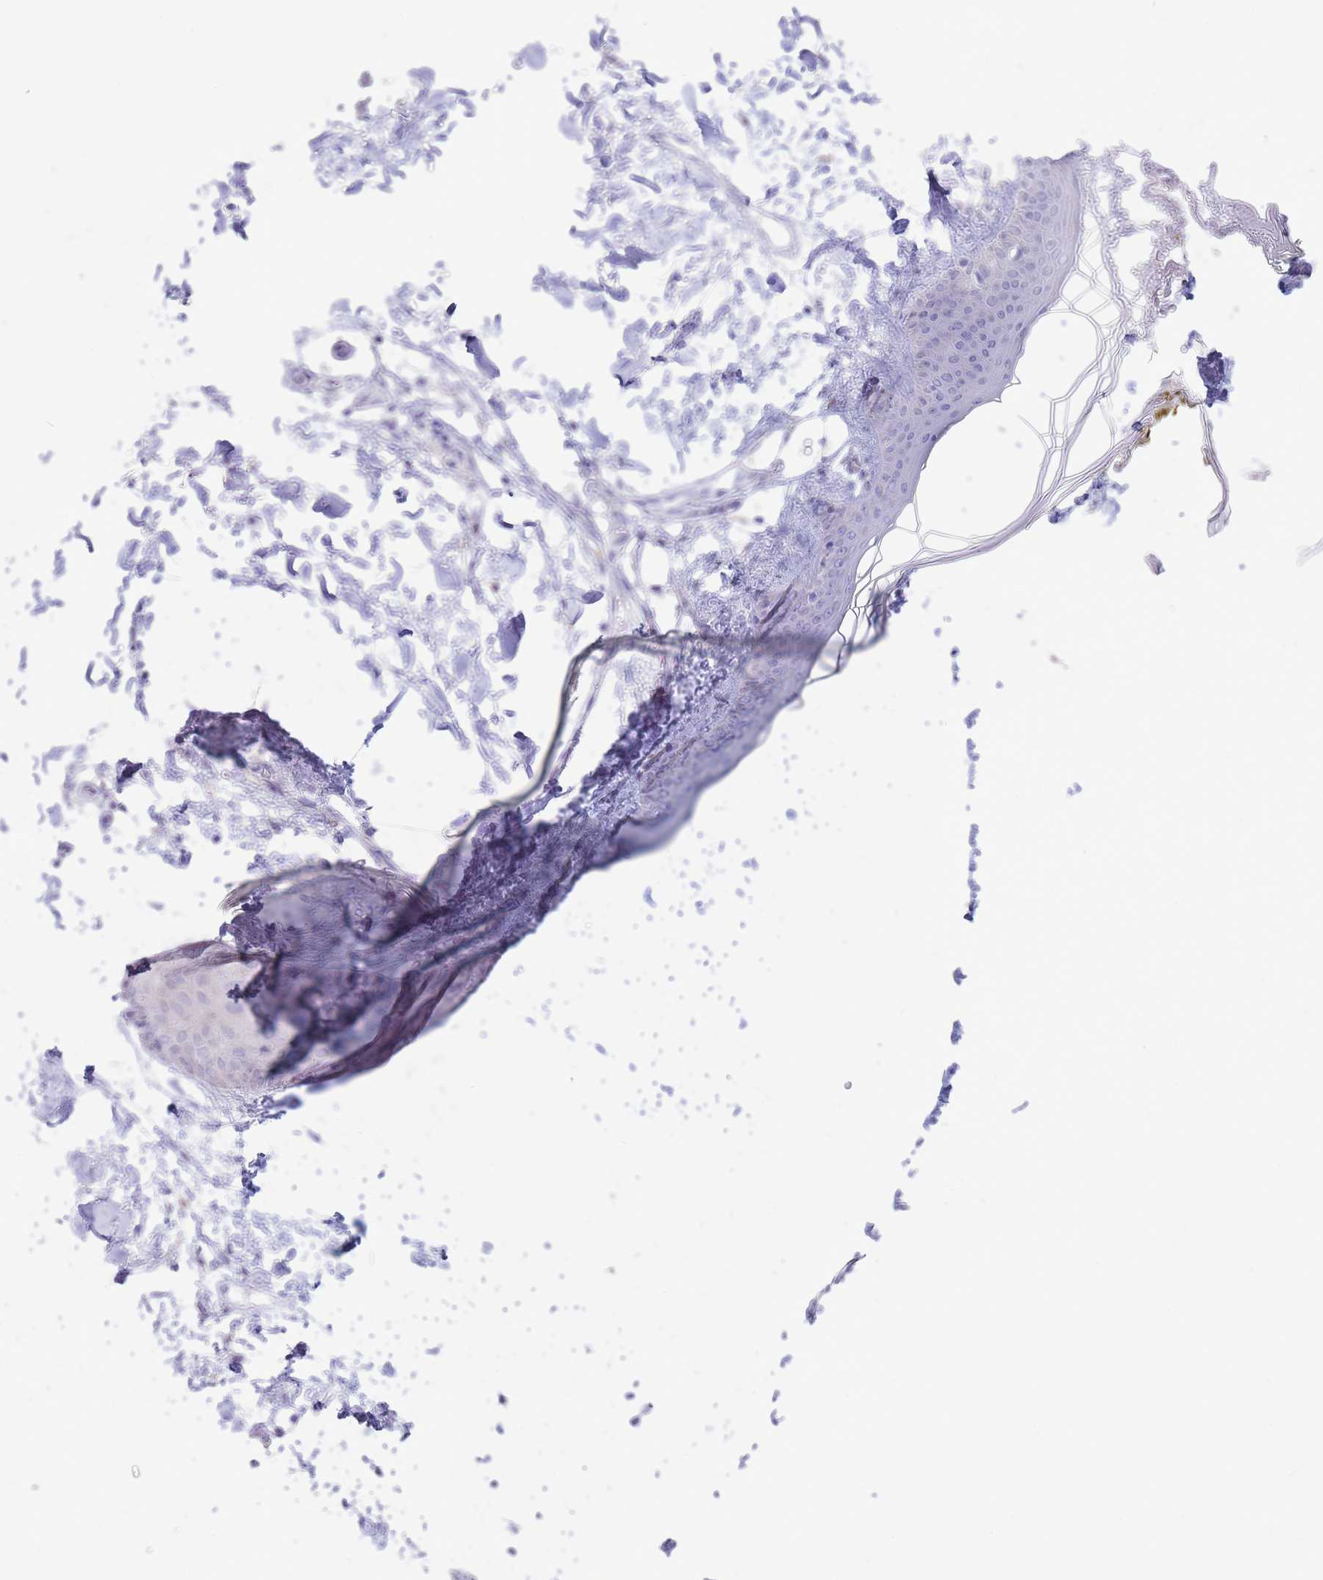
{"staining": {"intensity": "negative", "quantity": "none", "location": "none"}, "tissue": "skin", "cell_type": "Fibroblasts", "image_type": "normal", "snomed": [{"axis": "morphology", "description": "Normal tissue, NOS"}, {"axis": "topography", "description": "Skin"}], "caption": "IHC image of unremarkable human skin stained for a protein (brown), which demonstrates no expression in fibroblasts.", "gene": "FAH", "patient": {"sex": "female", "age": 34}}